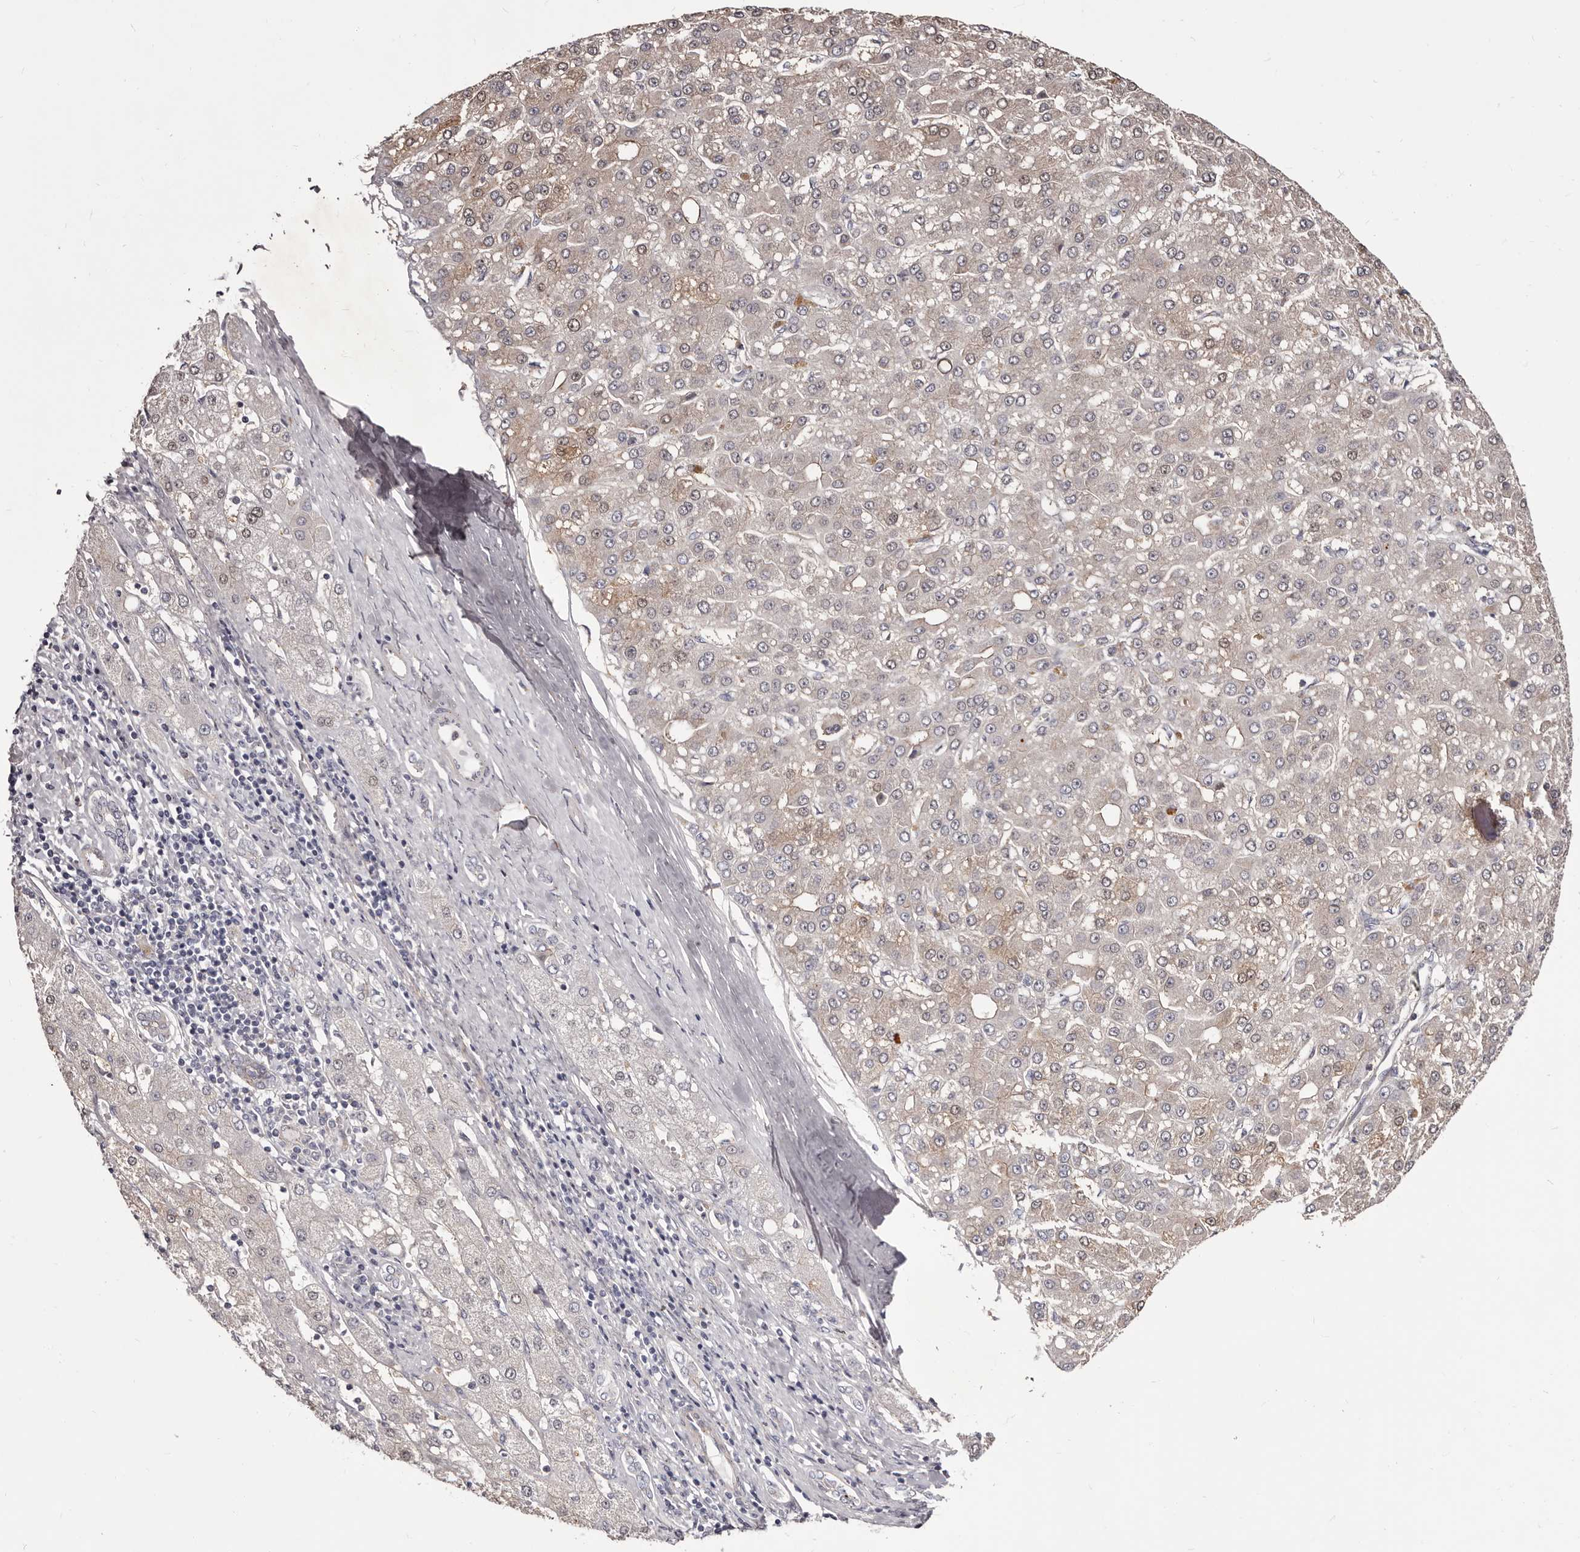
{"staining": {"intensity": "weak", "quantity": "25%-75%", "location": "cytoplasmic/membranous"}, "tissue": "liver cancer", "cell_type": "Tumor cells", "image_type": "cancer", "snomed": [{"axis": "morphology", "description": "Carcinoma, Hepatocellular, NOS"}, {"axis": "topography", "description": "Liver"}], "caption": "A micrograph of human liver hepatocellular carcinoma stained for a protein displays weak cytoplasmic/membranous brown staining in tumor cells.", "gene": "PEG10", "patient": {"sex": "male", "age": 67}}